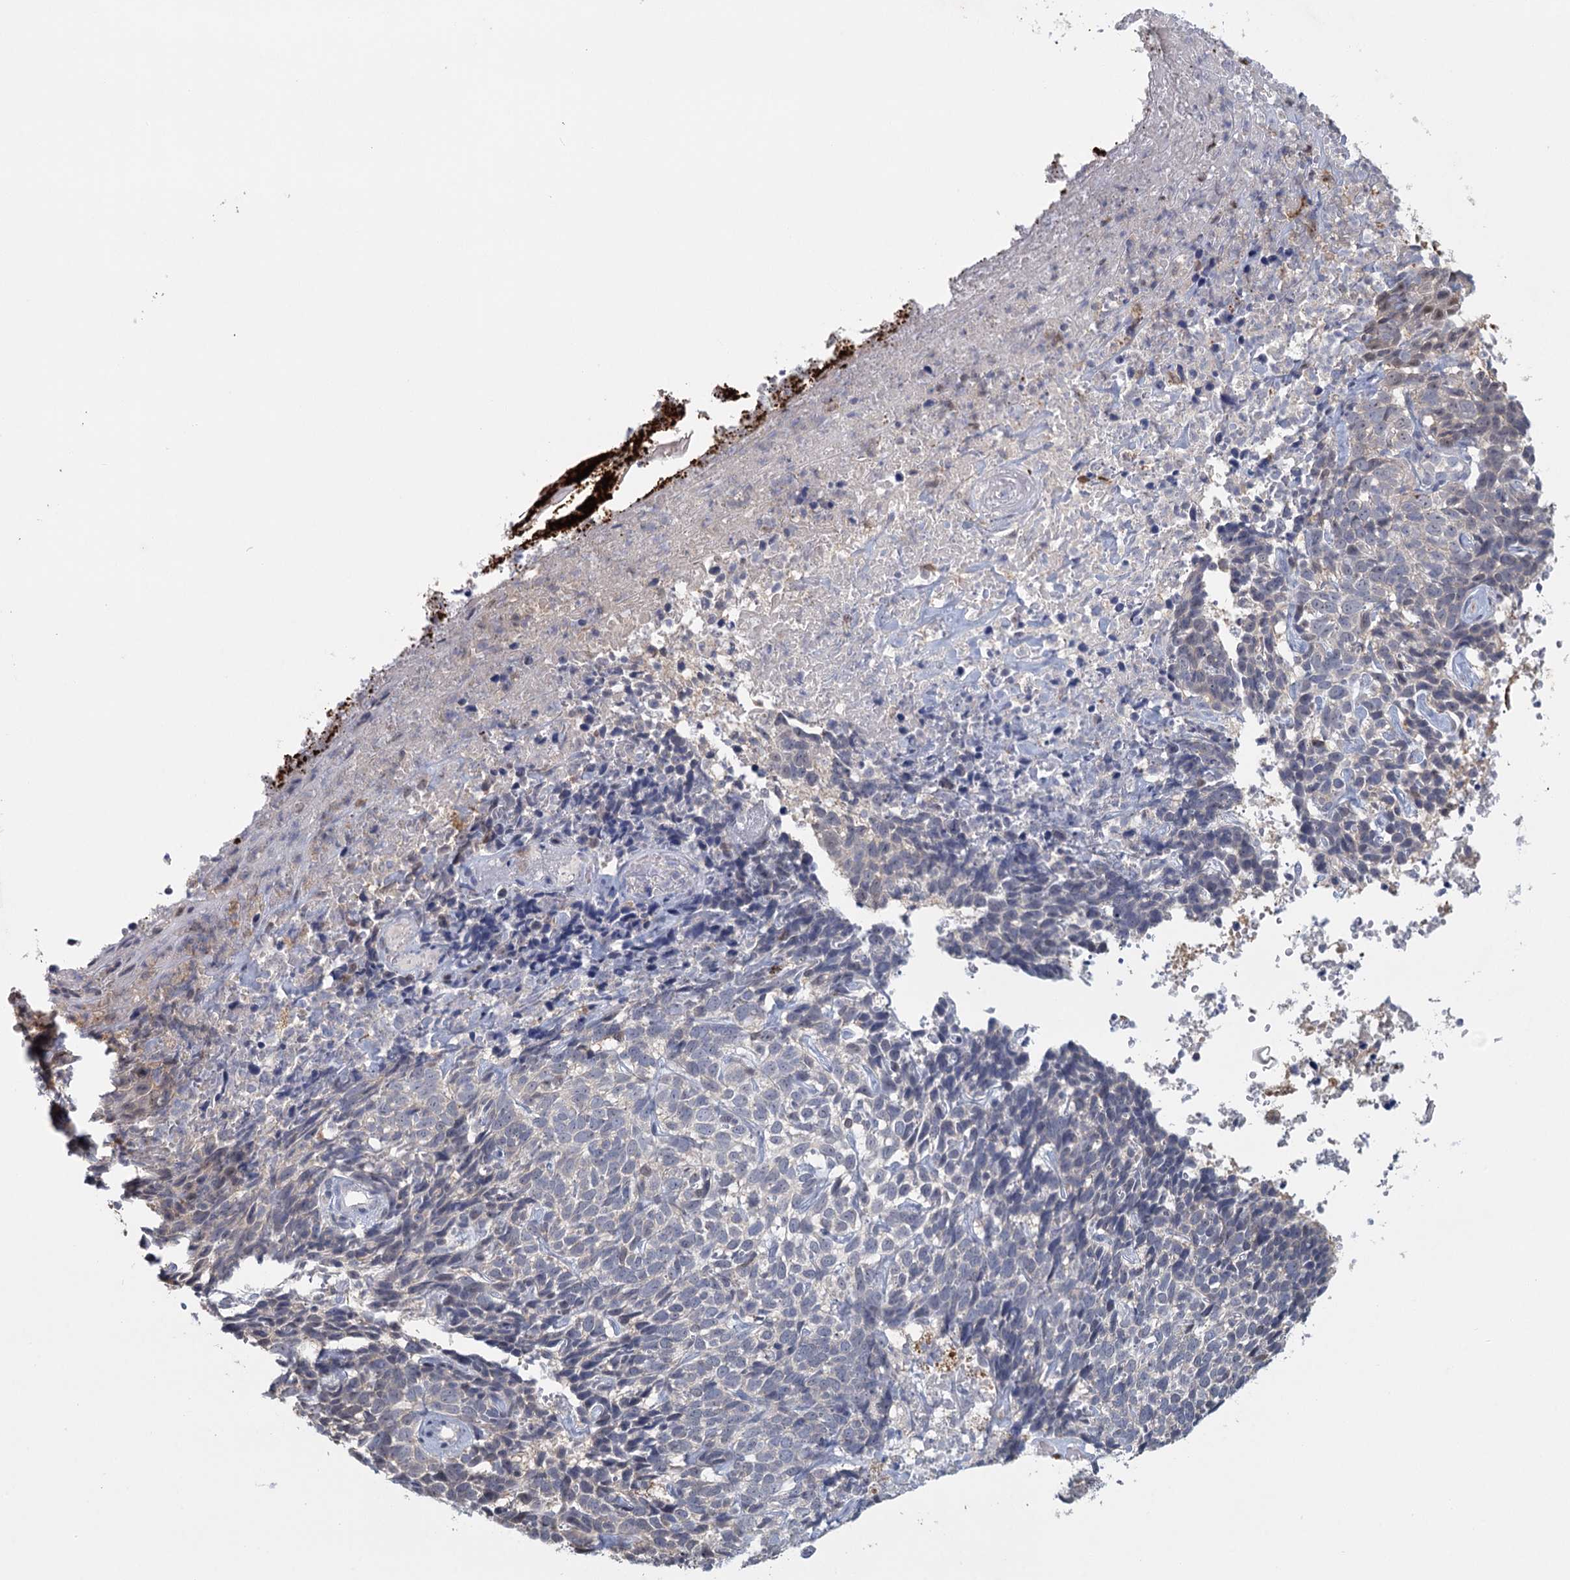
{"staining": {"intensity": "moderate", "quantity": "<25%", "location": "cytoplasmic/membranous,nuclear"}, "tissue": "skin cancer", "cell_type": "Tumor cells", "image_type": "cancer", "snomed": [{"axis": "morphology", "description": "Basal cell carcinoma"}, {"axis": "topography", "description": "Skin"}], "caption": "A low amount of moderate cytoplasmic/membranous and nuclear expression is appreciated in approximately <25% of tumor cells in skin cancer tissue. Nuclei are stained in blue.", "gene": "MYO7B", "patient": {"sex": "female", "age": 84}}